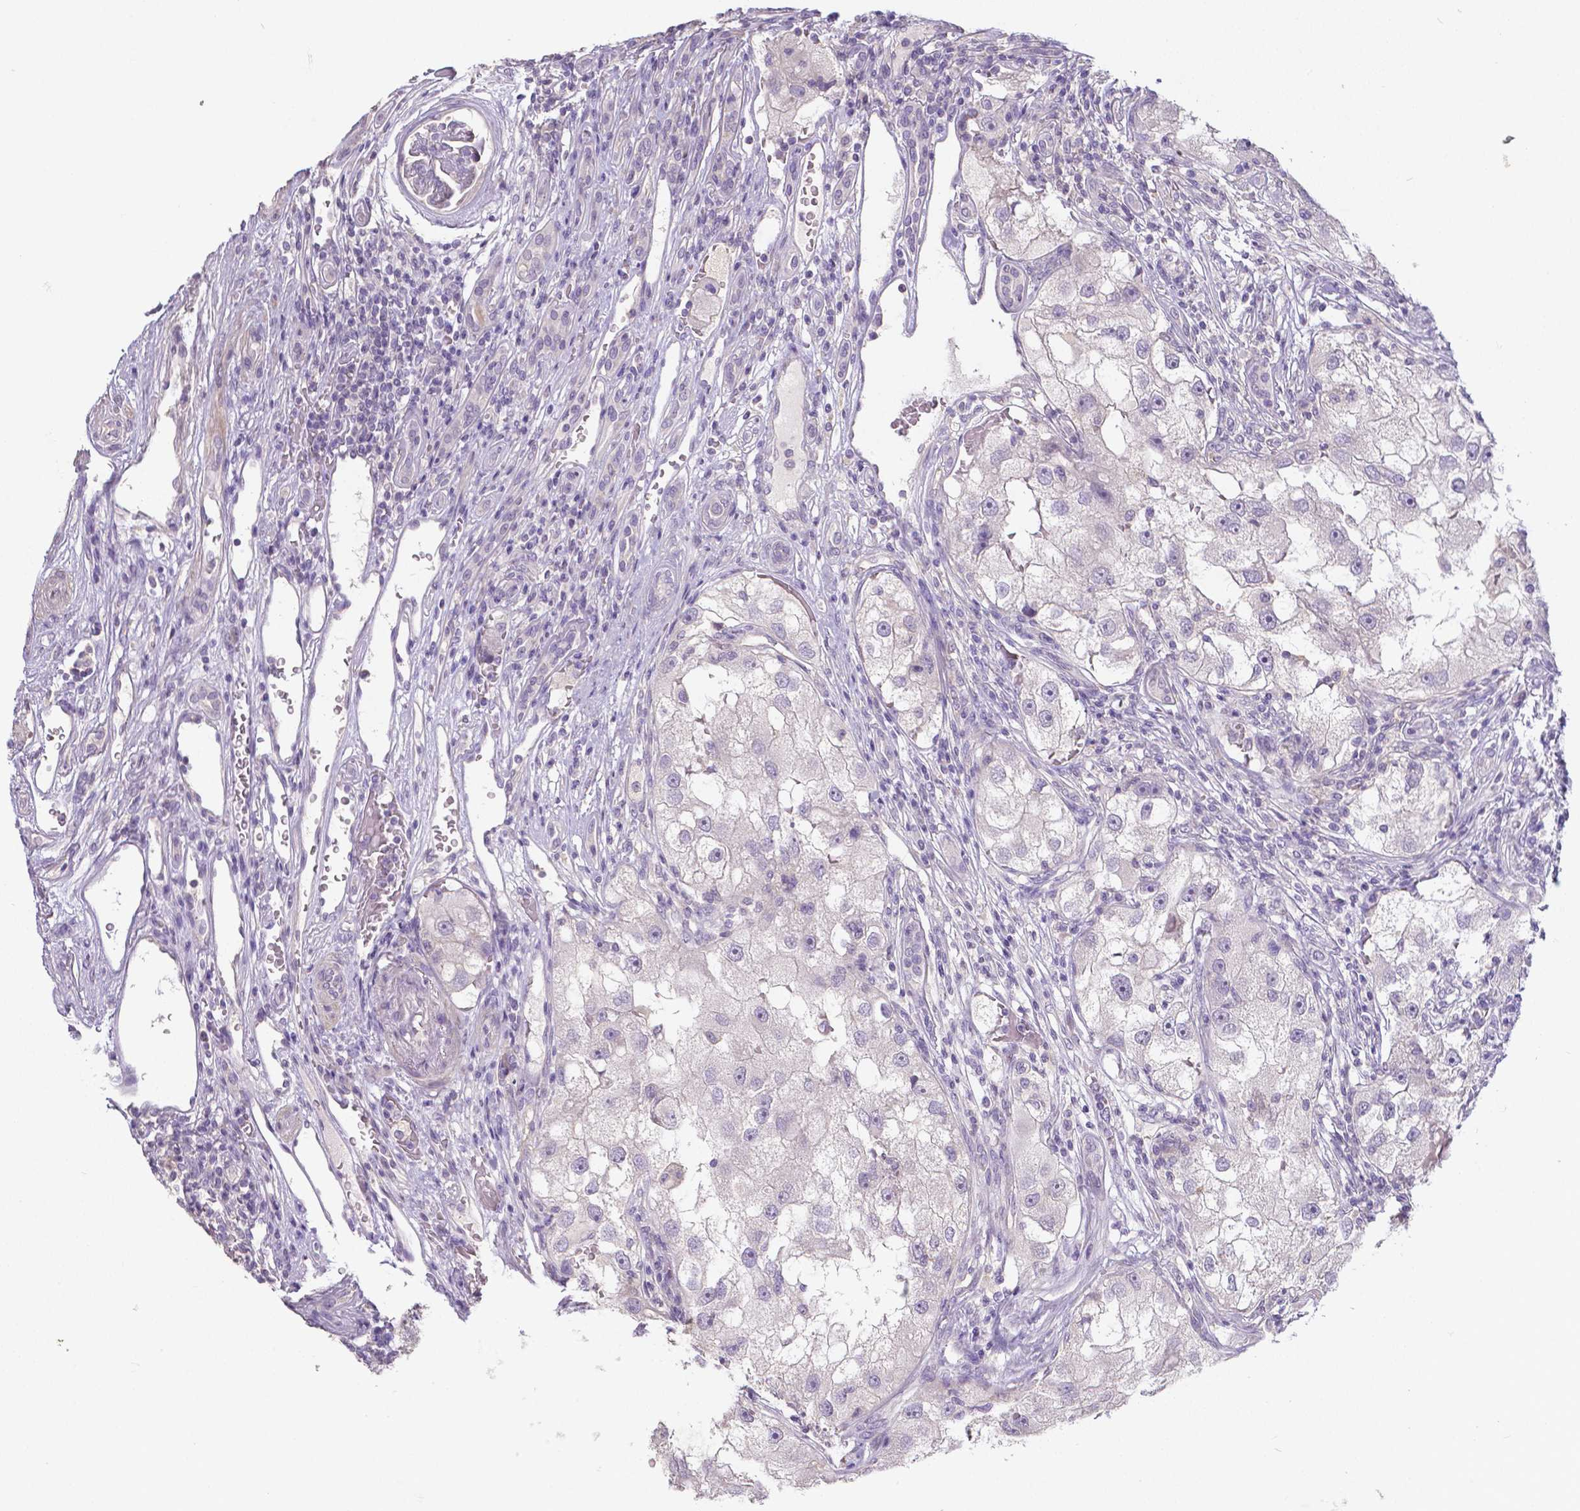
{"staining": {"intensity": "negative", "quantity": "none", "location": "none"}, "tissue": "renal cancer", "cell_type": "Tumor cells", "image_type": "cancer", "snomed": [{"axis": "morphology", "description": "Adenocarcinoma, NOS"}, {"axis": "topography", "description": "Kidney"}], "caption": "An image of human adenocarcinoma (renal) is negative for staining in tumor cells.", "gene": "CRMP1", "patient": {"sex": "male", "age": 63}}